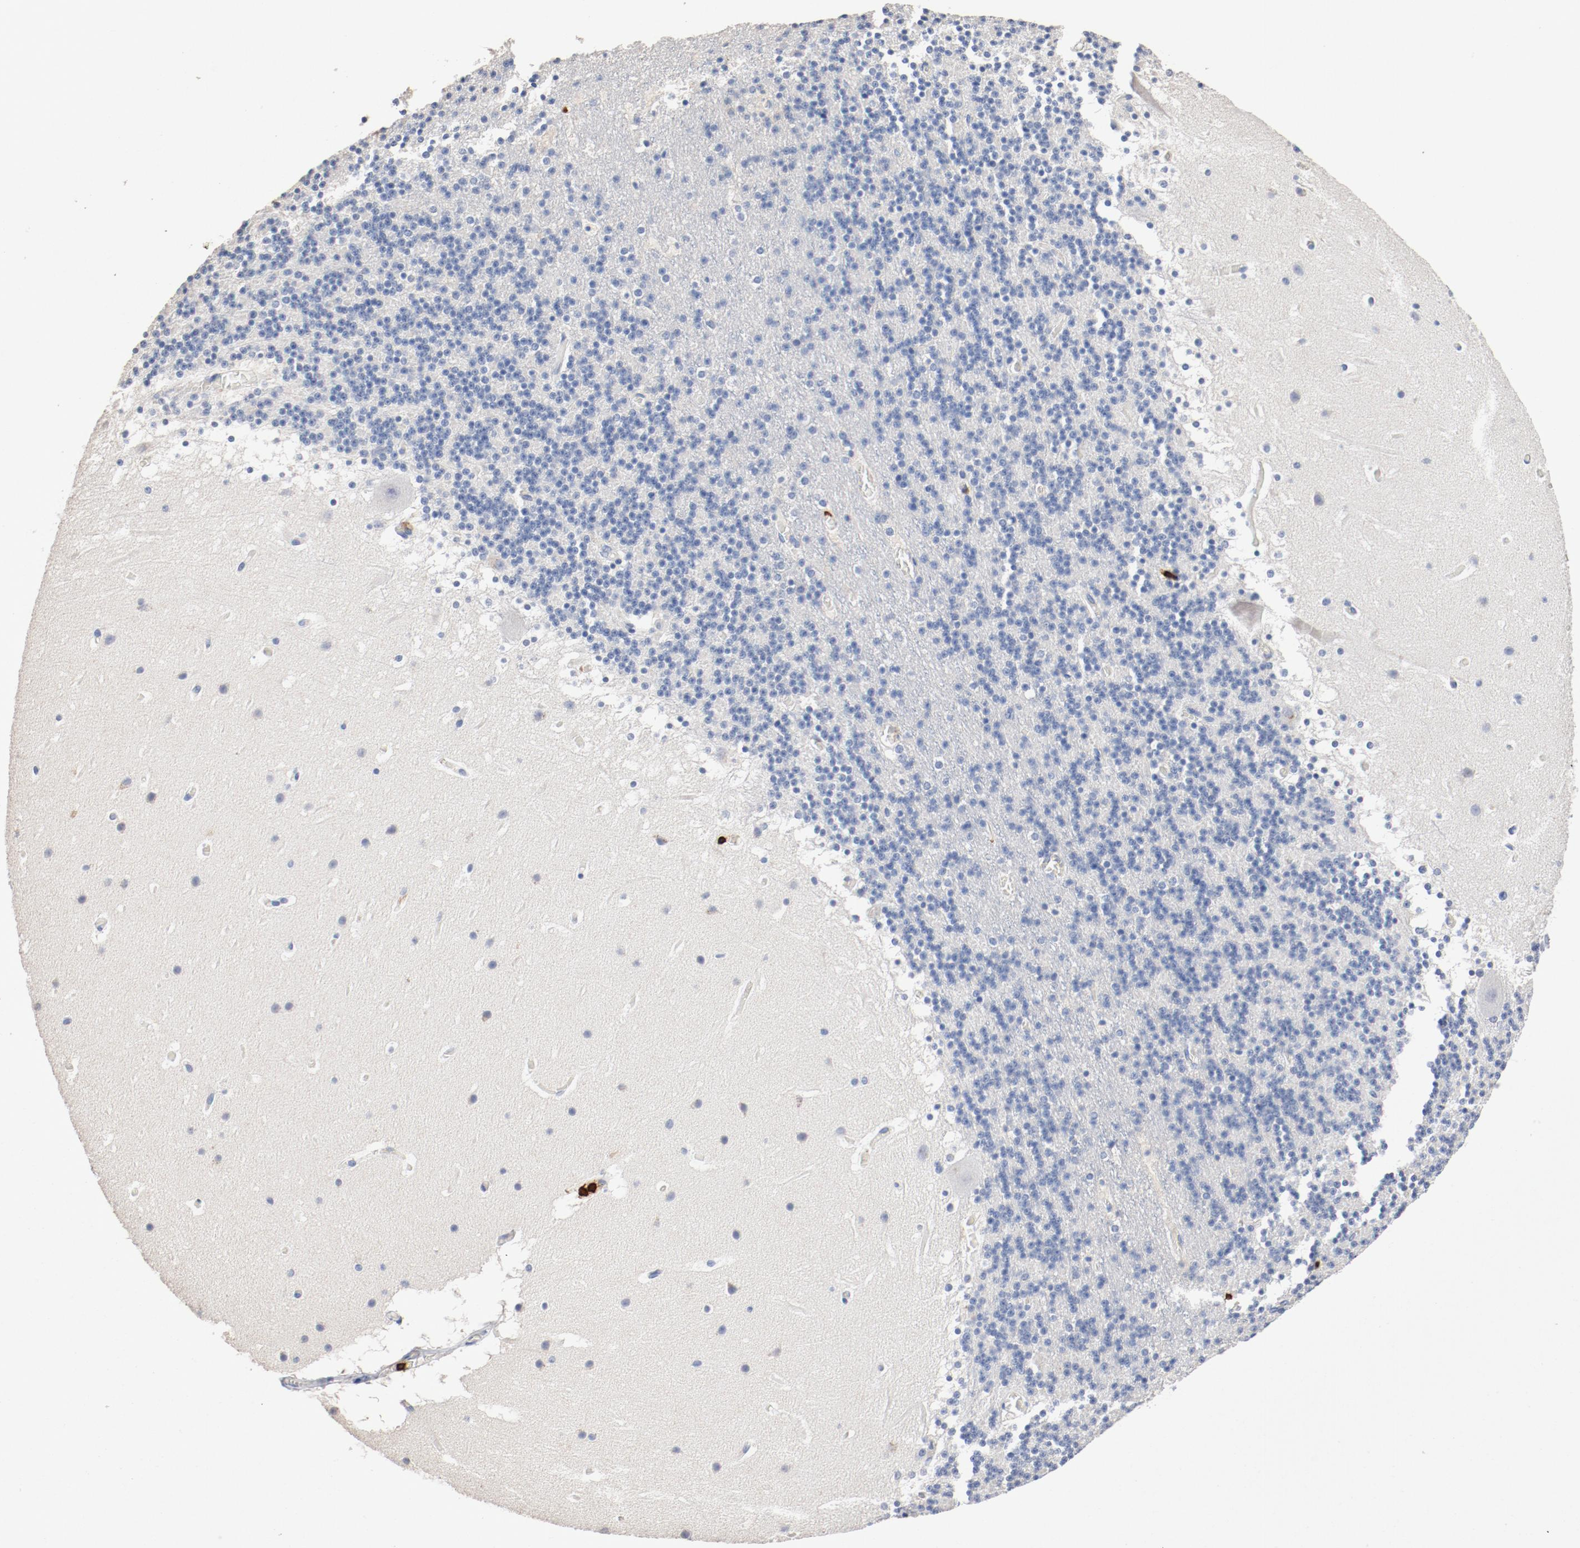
{"staining": {"intensity": "negative", "quantity": "none", "location": "none"}, "tissue": "cerebellum", "cell_type": "Cells in granular layer", "image_type": "normal", "snomed": [{"axis": "morphology", "description": "Normal tissue, NOS"}, {"axis": "topography", "description": "Cerebellum"}], "caption": "IHC of normal human cerebellum reveals no staining in cells in granular layer. (Stains: DAB immunohistochemistry (IHC) with hematoxylin counter stain, Microscopy: brightfield microscopy at high magnification).", "gene": "CD247", "patient": {"sex": "male", "age": 45}}